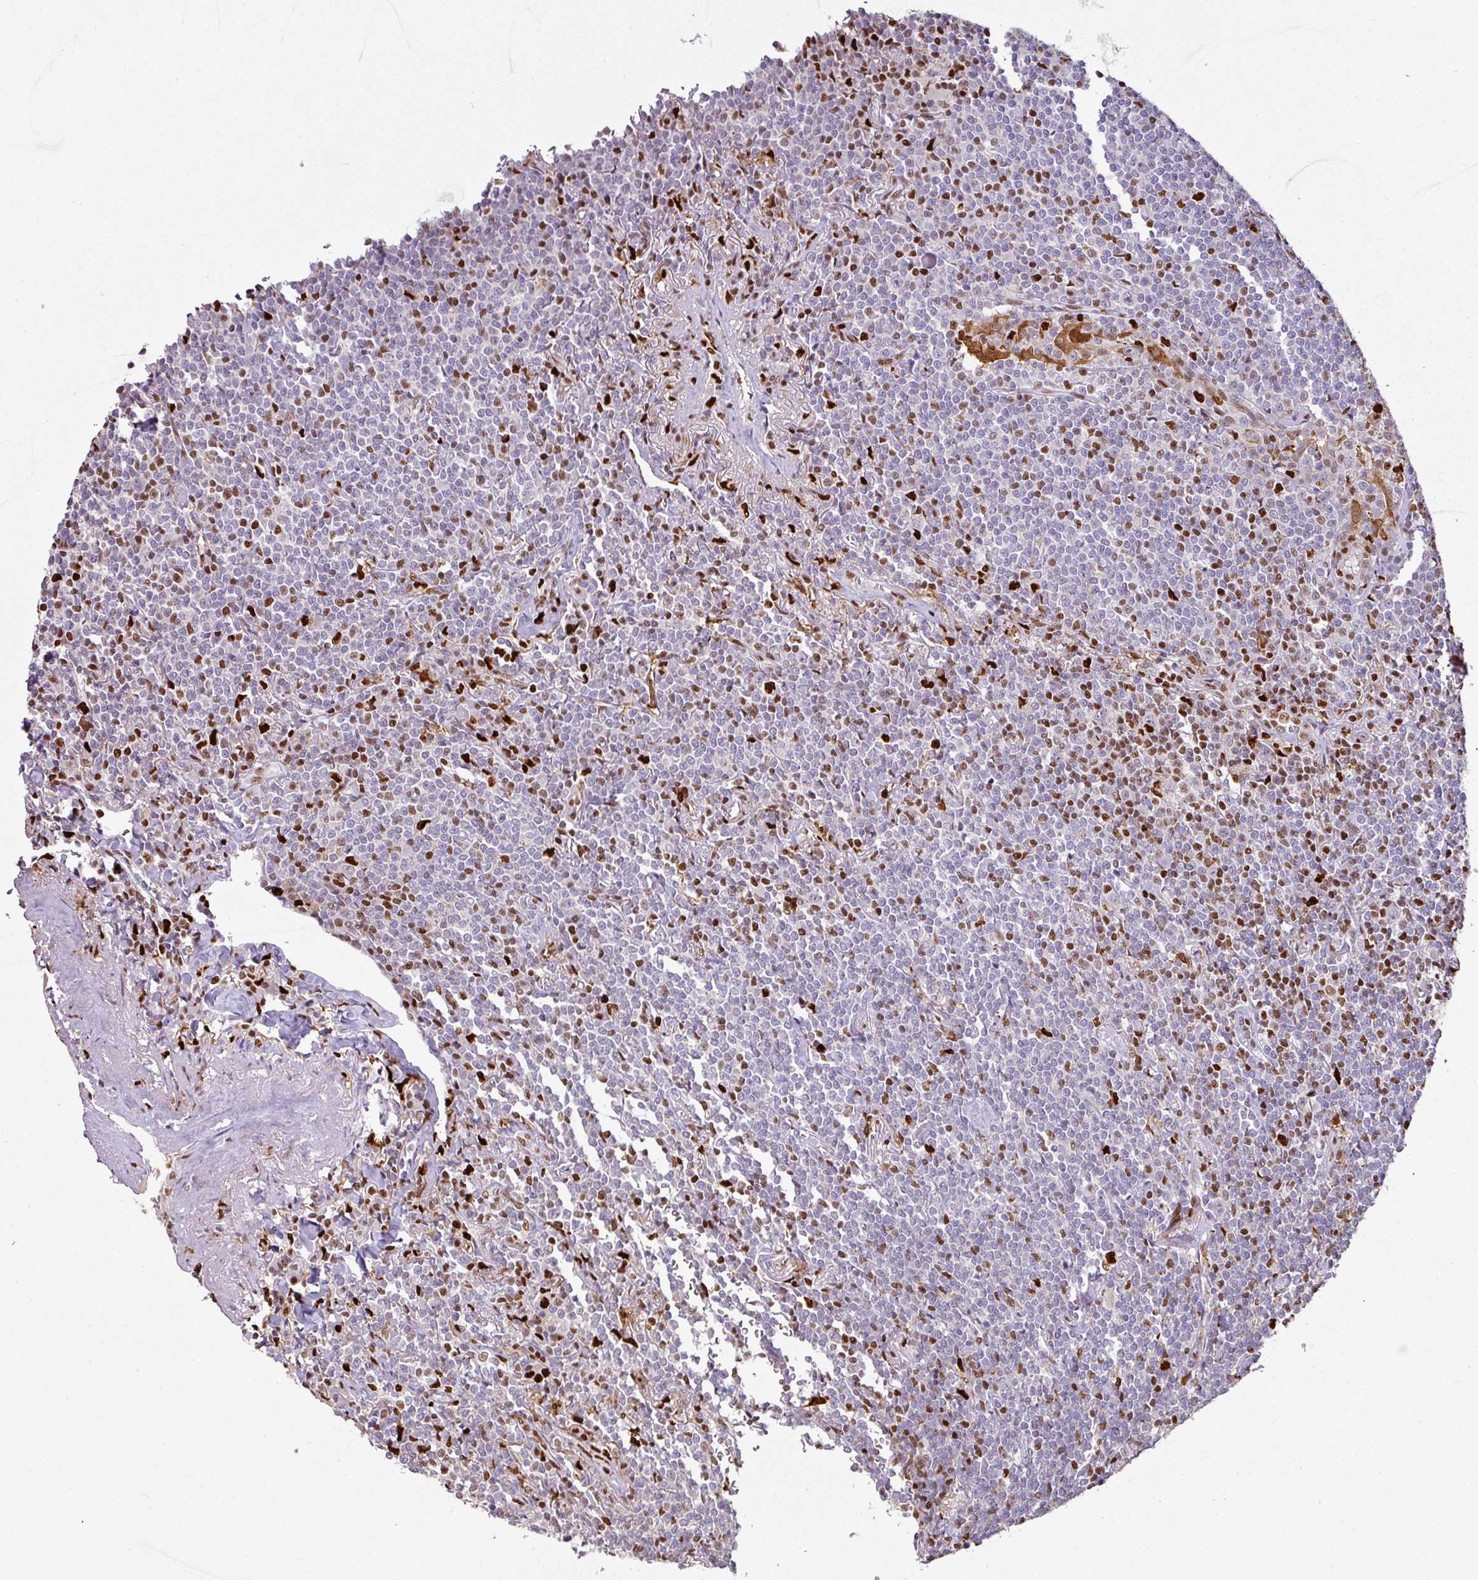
{"staining": {"intensity": "moderate", "quantity": "<25%", "location": "nuclear"}, "tissue": "lymphoma", "cell_type": "Tumor cells", "image_type": "cancer", "snomed": [{"axis": "morphology", "description": "Malignant lymphoma, non-Hodgkin's type, Low grade"}, {"axis": "topography", "description": "Lung"}], "caption": "Brown immunohistochemical staining in low-grade malignant lymphoma, non-Hodgkin's type demonstrates moderate nuclear expression in approximately <25% of tumor cells.", "gene": "SAMHD1", "patient": {"sex": "female", "age": 71}}